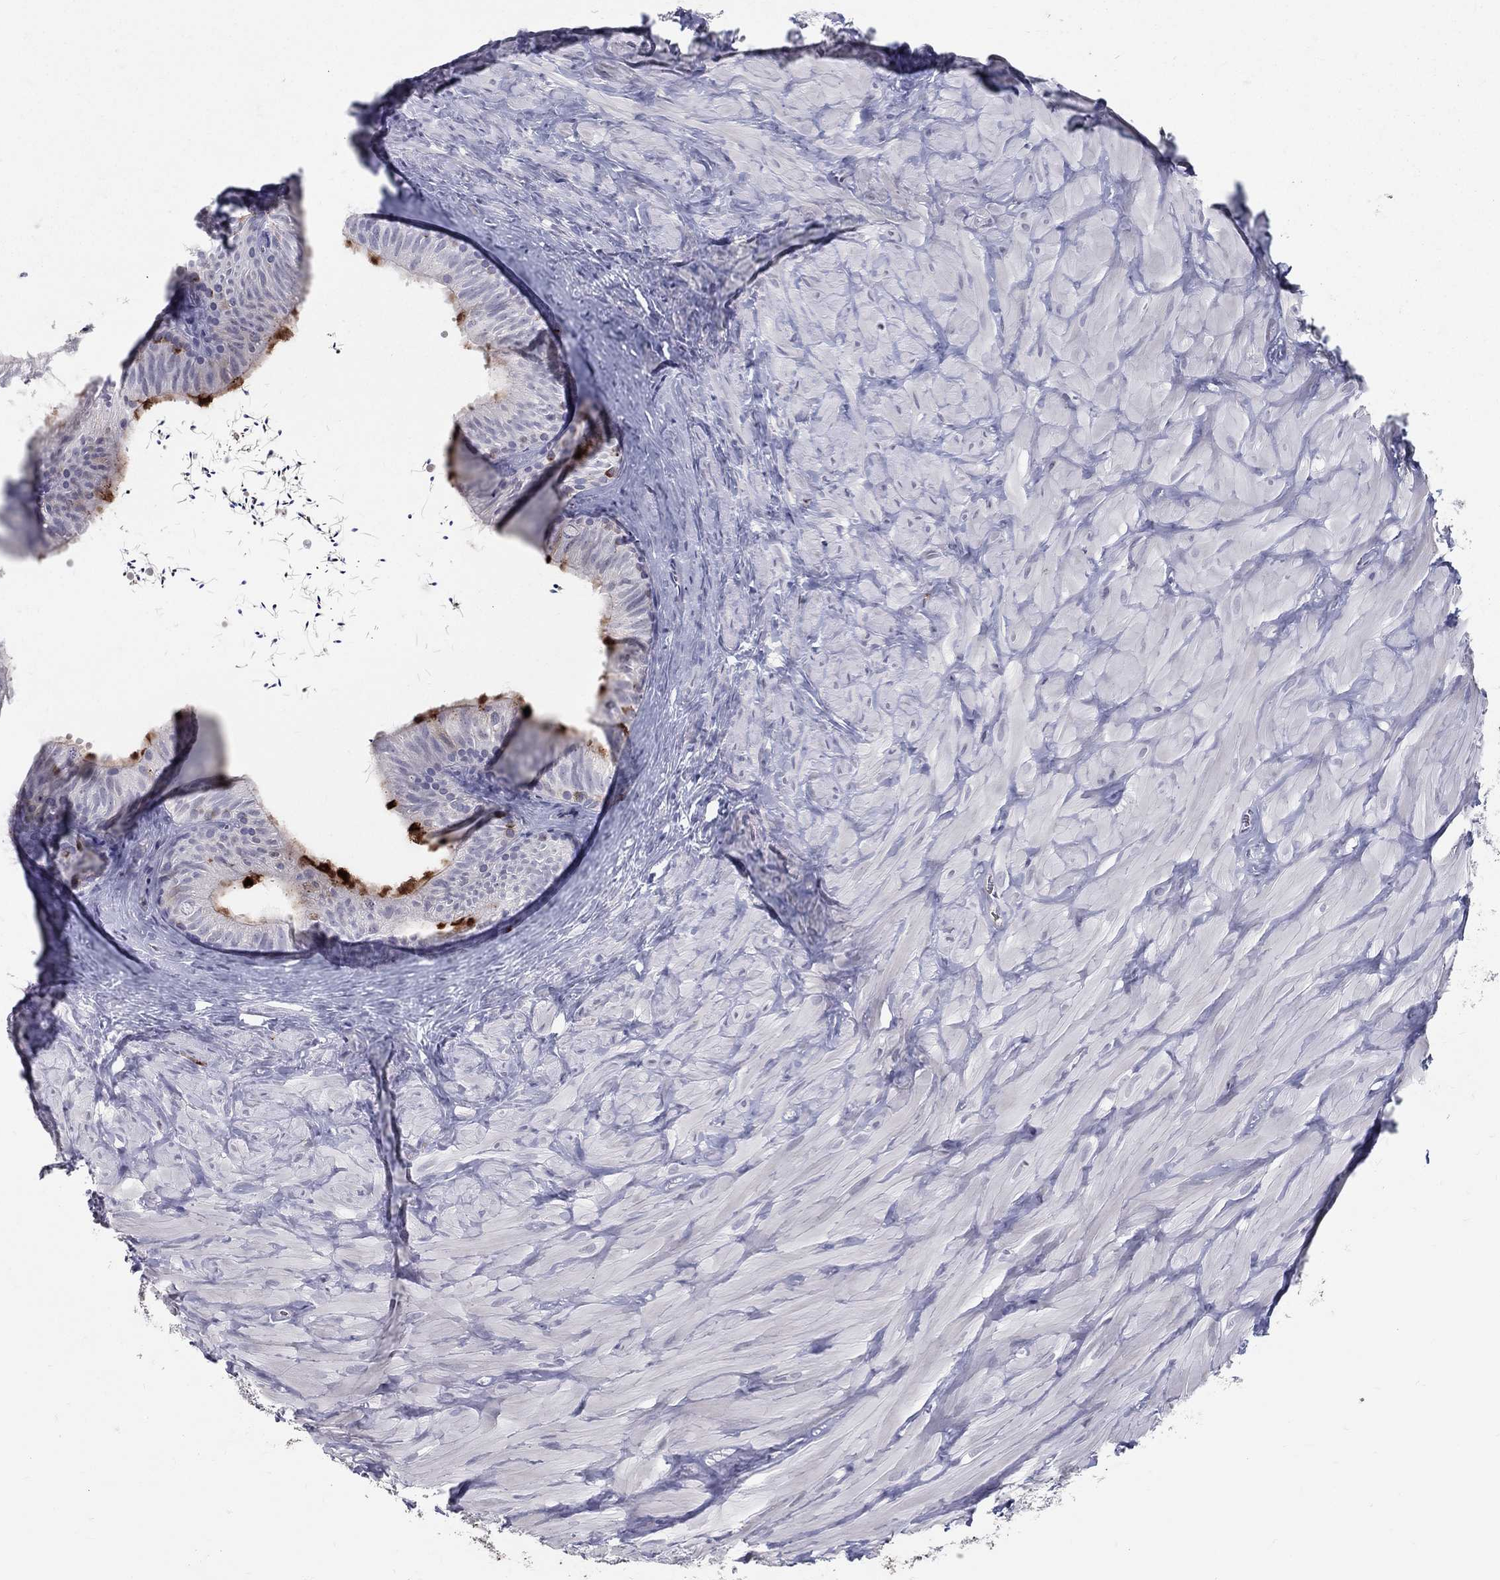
{"staining": {"intensity": "strong", "quantity": "<25%", "location": "cytoplasmic/membranous"}, "tissue": "epididymis", "cell_type": "Glandular cells", "image_type": "normal", "snomed": [{"axis": "morphology", "description": "Normal tissue, NOS"}, {"axis": "topography", "description": "Epididymis"}], "caption": "Immunohistochemistry photomicrograph of unremarkable epididymis: human epididymis stained using IHC displays medium levels of strong protein expression localized specifically in the cytoplasmic/membranous of glandular cells, appearing as a cytoplasmic/membranous brown color.", "gene": "ACE2", "patient": {"sex": "male", "age": 32}}